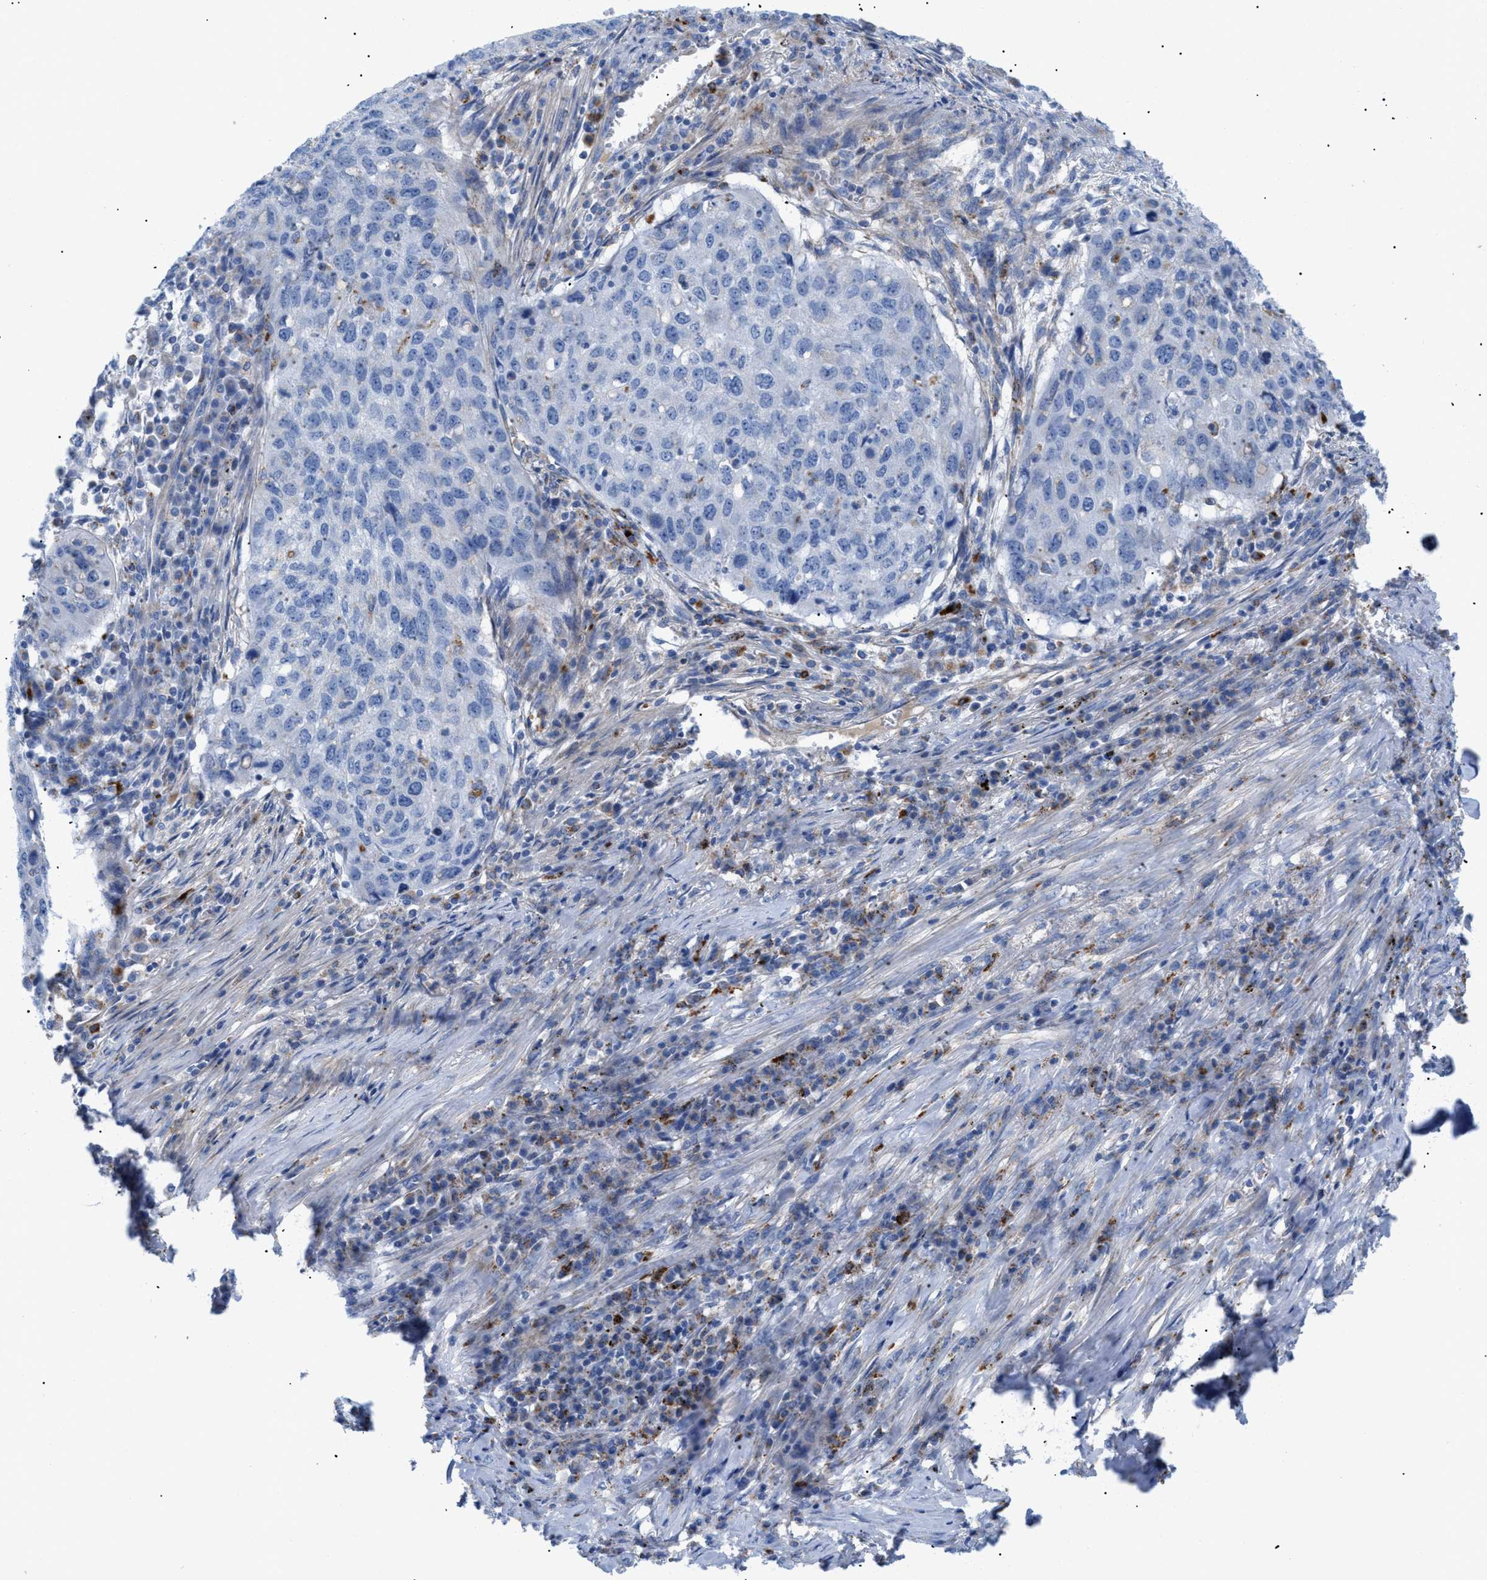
{"staining": {"intensity": "negative", "quantity": "none", "location": "none"}, "tissue": "lung cancer", "cell_type": "Tumor cells", "image_type": "cancer", "snomed": [{"axis": "morphology", "description": "Squamous cell carcinoma, NOS"}, {"axis": "topography", "description": "Lung"}], "caption": "Protein analysis of lung squamous cell carcinoma shows no significant positivity in tumor cells. (Brightfield microscopy of DAB (3,3'-diaminobenzidine) immunohistochemistry (IHC) at high magnification).", "gene": "DRAM2", "patient": {"sex": "female", "age": 63}}